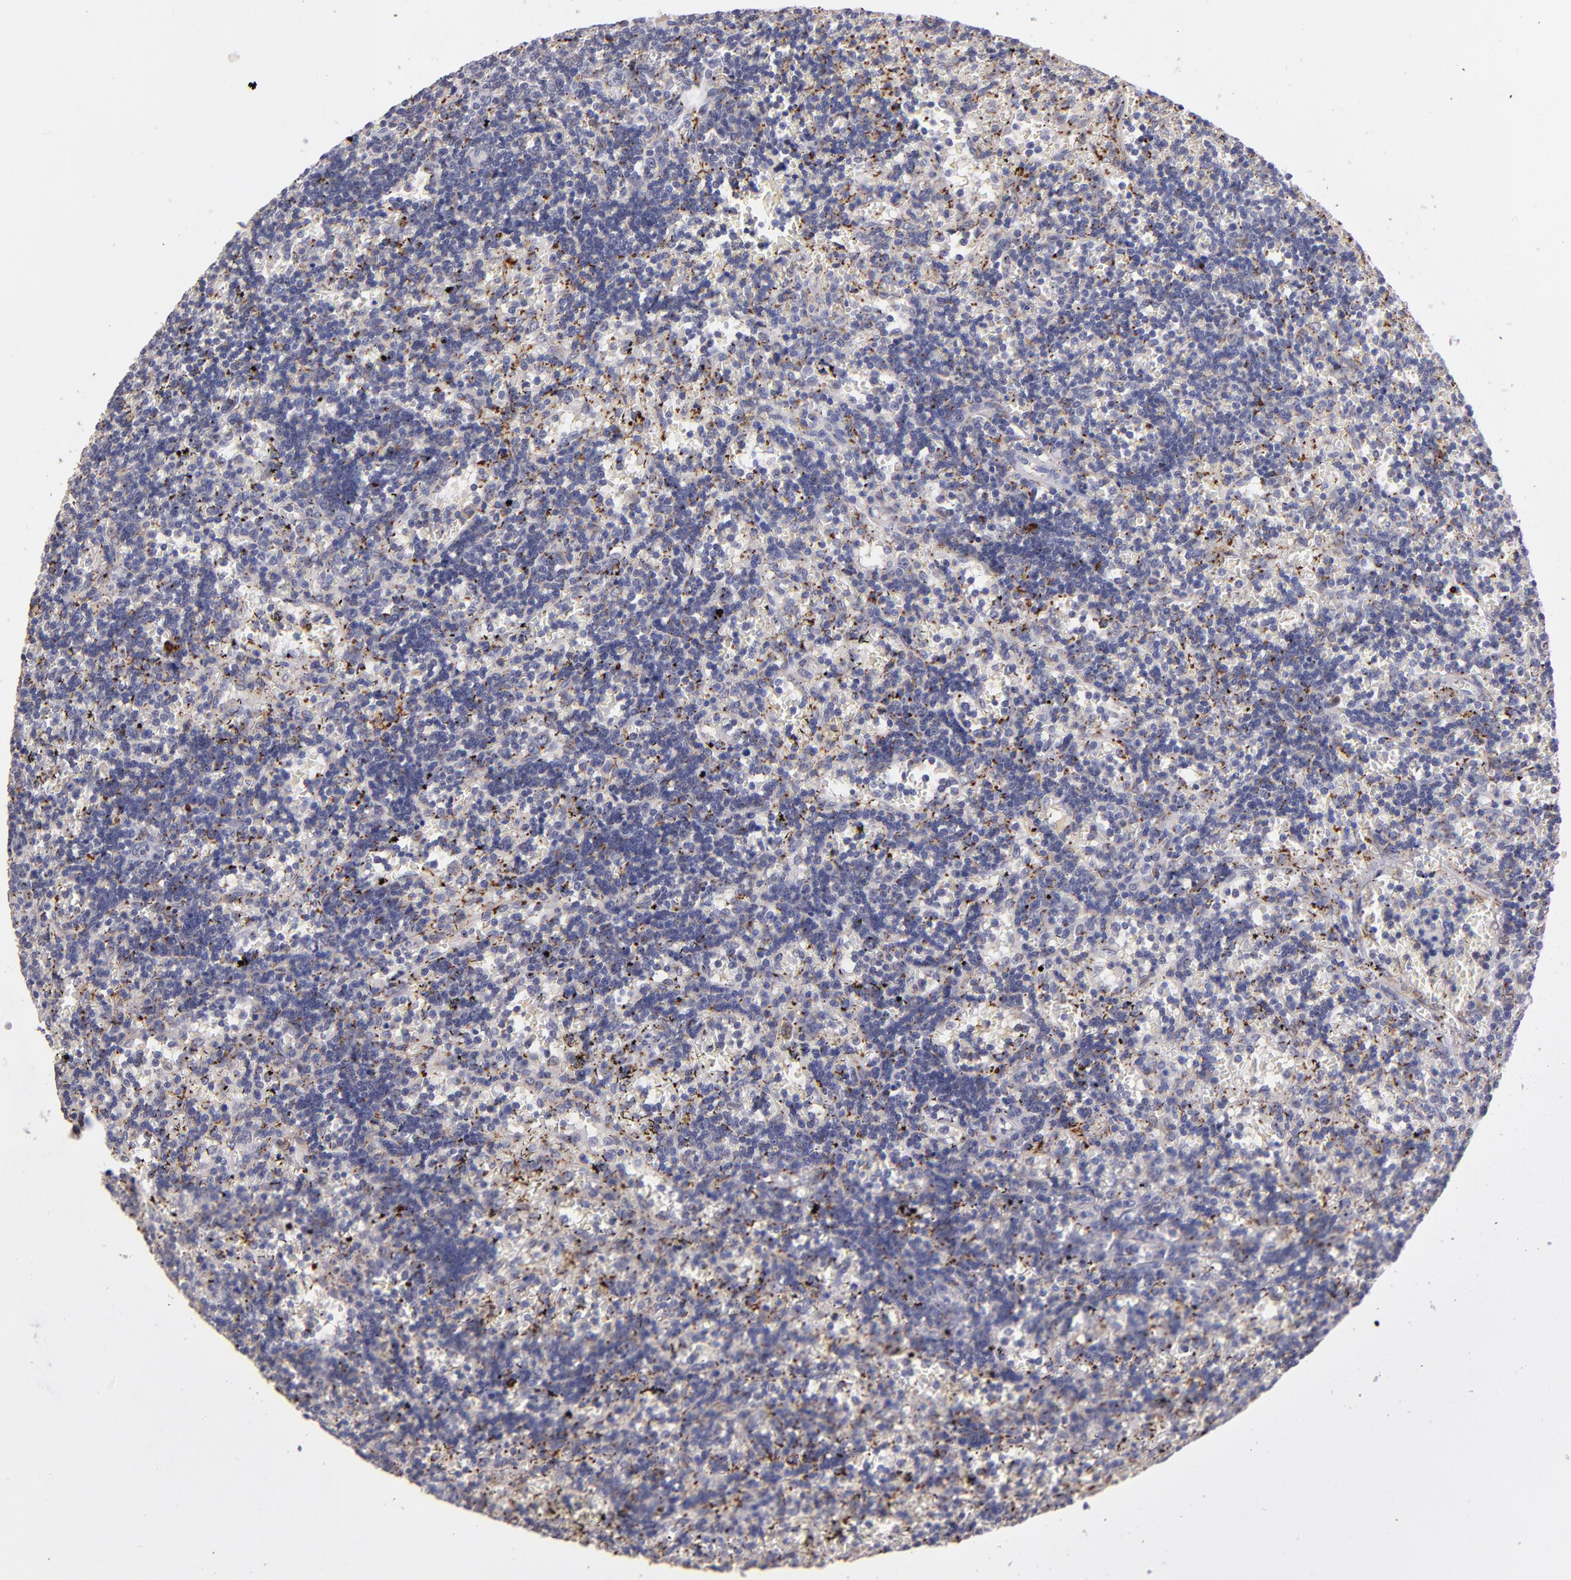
{"staining": {"intensity": "weak", "quantity": "25%-75%", "location": "cytoplasmic/membranous"}, "tissue": "lymphoma", "cell_type": "Tumor cells", "image_type": "cancer", "snomed": [{"axis": "morphology", "description": "Malignant lymphoma, non-Hodgkin's type, Low grade"}, {"axis": "topography", "description": "Spleen"}], "caption": "There is low levels of weak cytoplasmic/membranous staining in tumor cells of lymphoma, as demonstrated by immunohistochemical staining (brown color).", "gene": "PTGS1", "patient": {"sex": "male", "age": 60}}